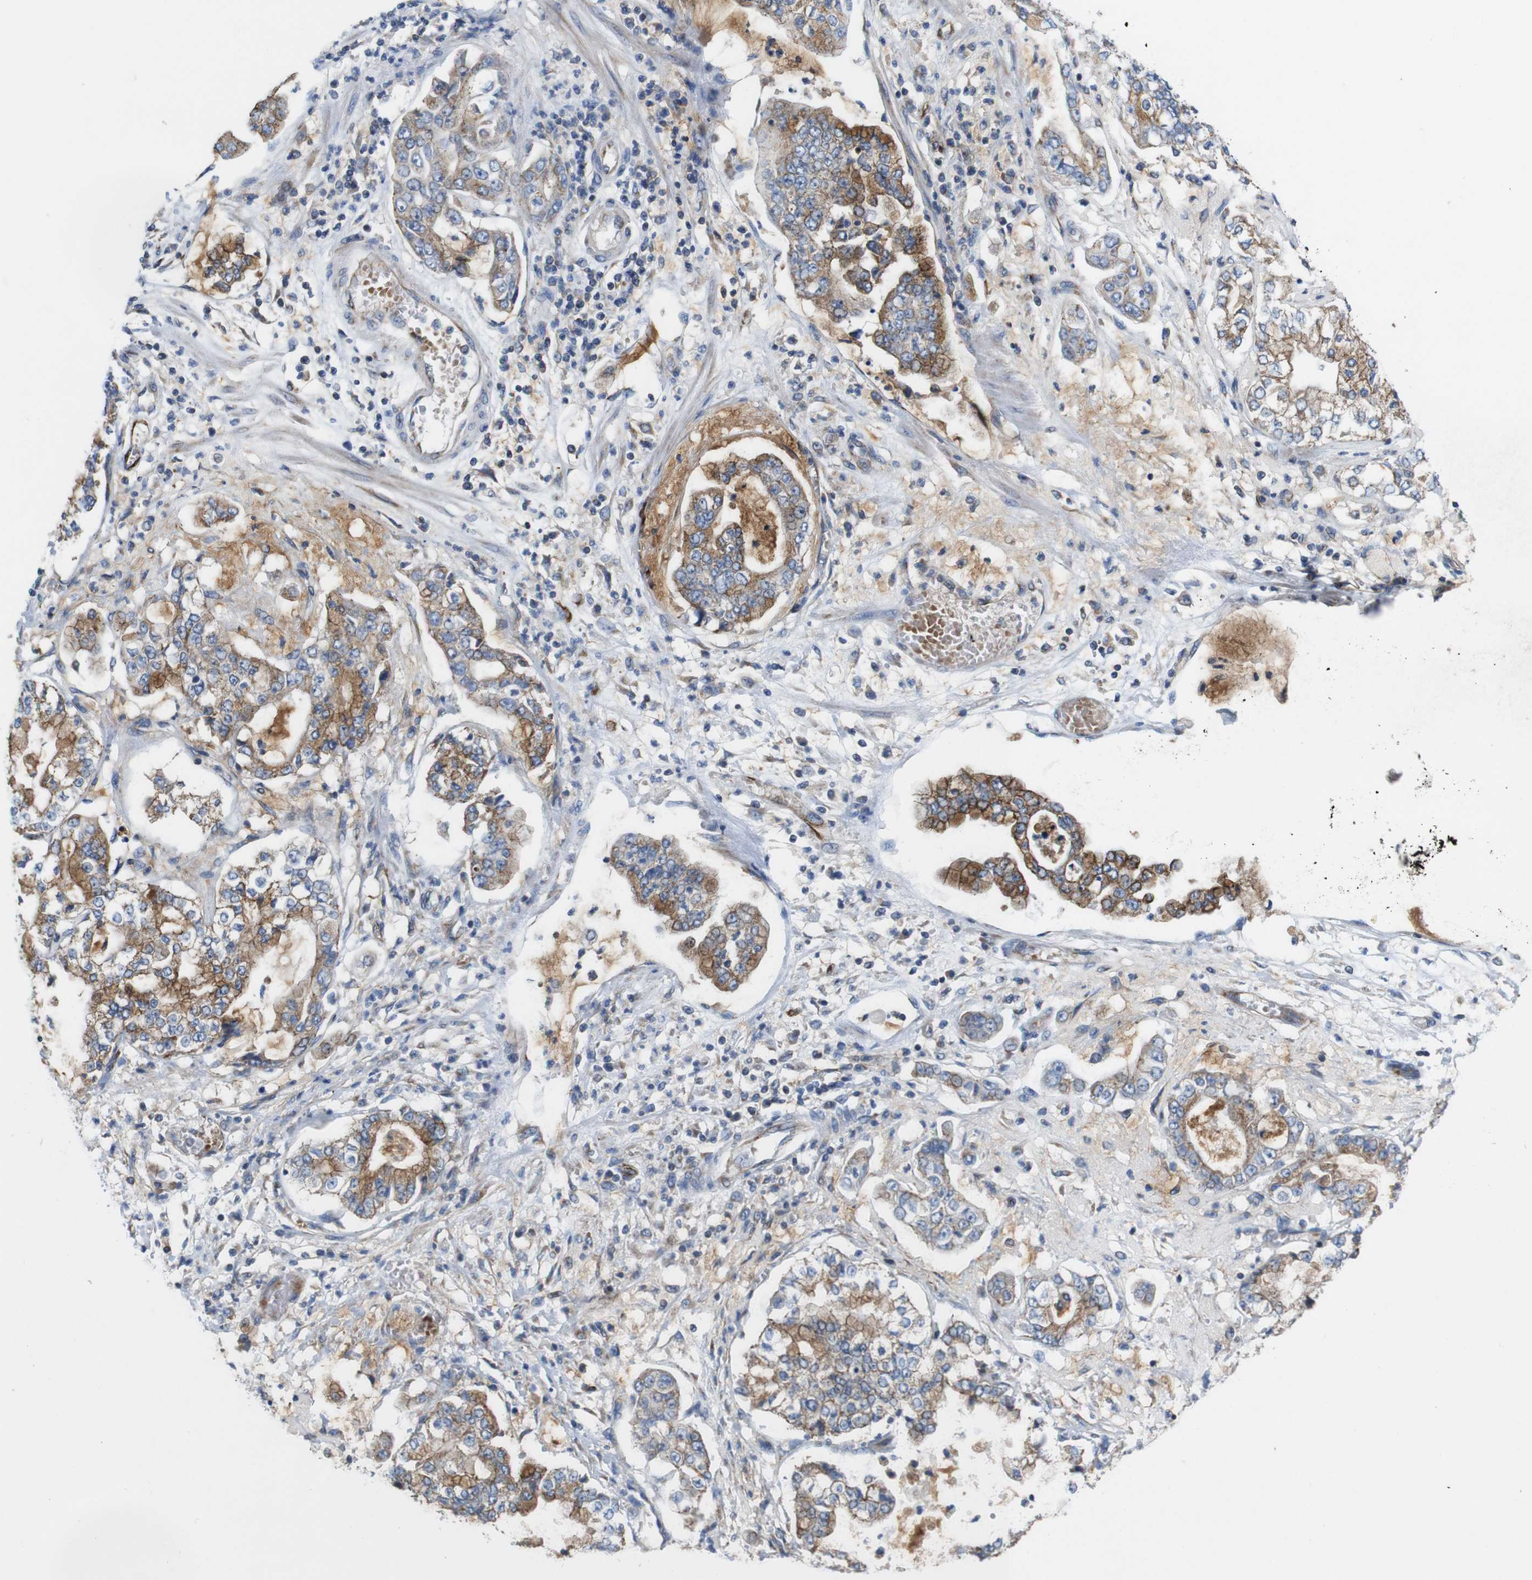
{"staining": {"intensity": "moderate", "quantity": ">75%", "location": "cytoplasmic/membranous"}, "tissue": "stomach cancer", "cell_type": "Tumor cells", "image_type": "cancer", "snomed": [{"axis": "morphology", "description": "Adenocarcinoma, NOS"}, {"axis": "topography", "description": "Stomach"}], "caption": "Immunohistochemical staining of human stomach cancer (adenocarcinoma) displays moderate cytoplasmic/membranous protein staining in approximately >75% of tumor cells. The staining was performed using DAB (3,3'-diaminobenzidine), with brown indicating positive protein expression. Nuclei are stained blue with hematoxylin.", "gene": "EFCAB14", "patient": {"sex": "male", "age": 76}}